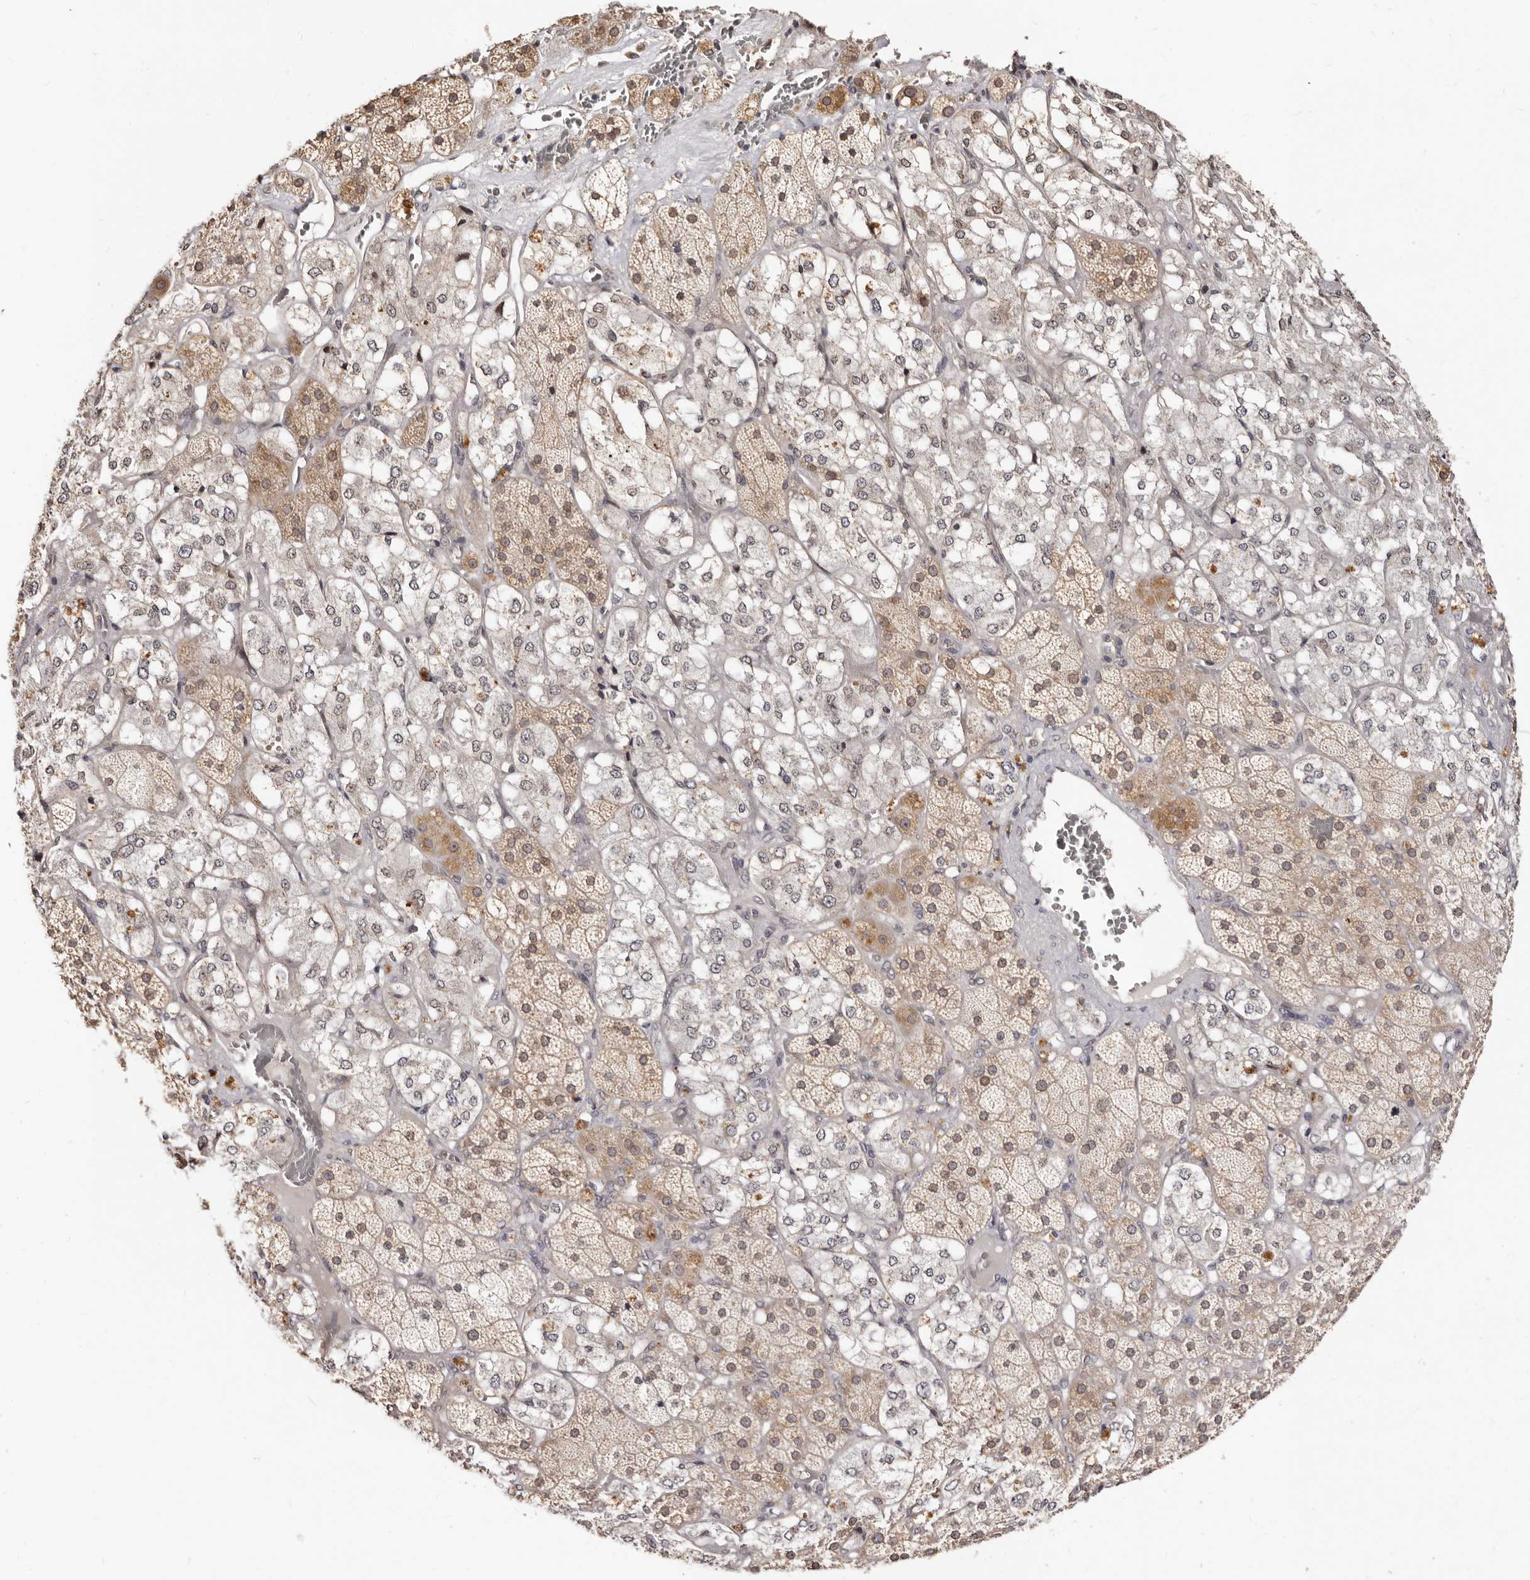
{"staining": {"intensity": "moderate", "quantity": "25%-75%", "location": "cytoplasmic/membranous,nuclear"}, "tissue": "adrenal gland", "cell_type": "Glandular cells", "image_type": "normal", "snomed": [{"axis": "morphology", "description": "Normal tissue, NOS"}, {"axis": "topography", "description": "Adrenal gland"}], "caption": "A medium amount of moderate cytoplasmic/membranous,nuclear positivity is appreciated in about 25%-75% of glandular cells in normal adrenal gland.", "gene": "LCORL", "patient": {"sex": "male", "age": 57}}